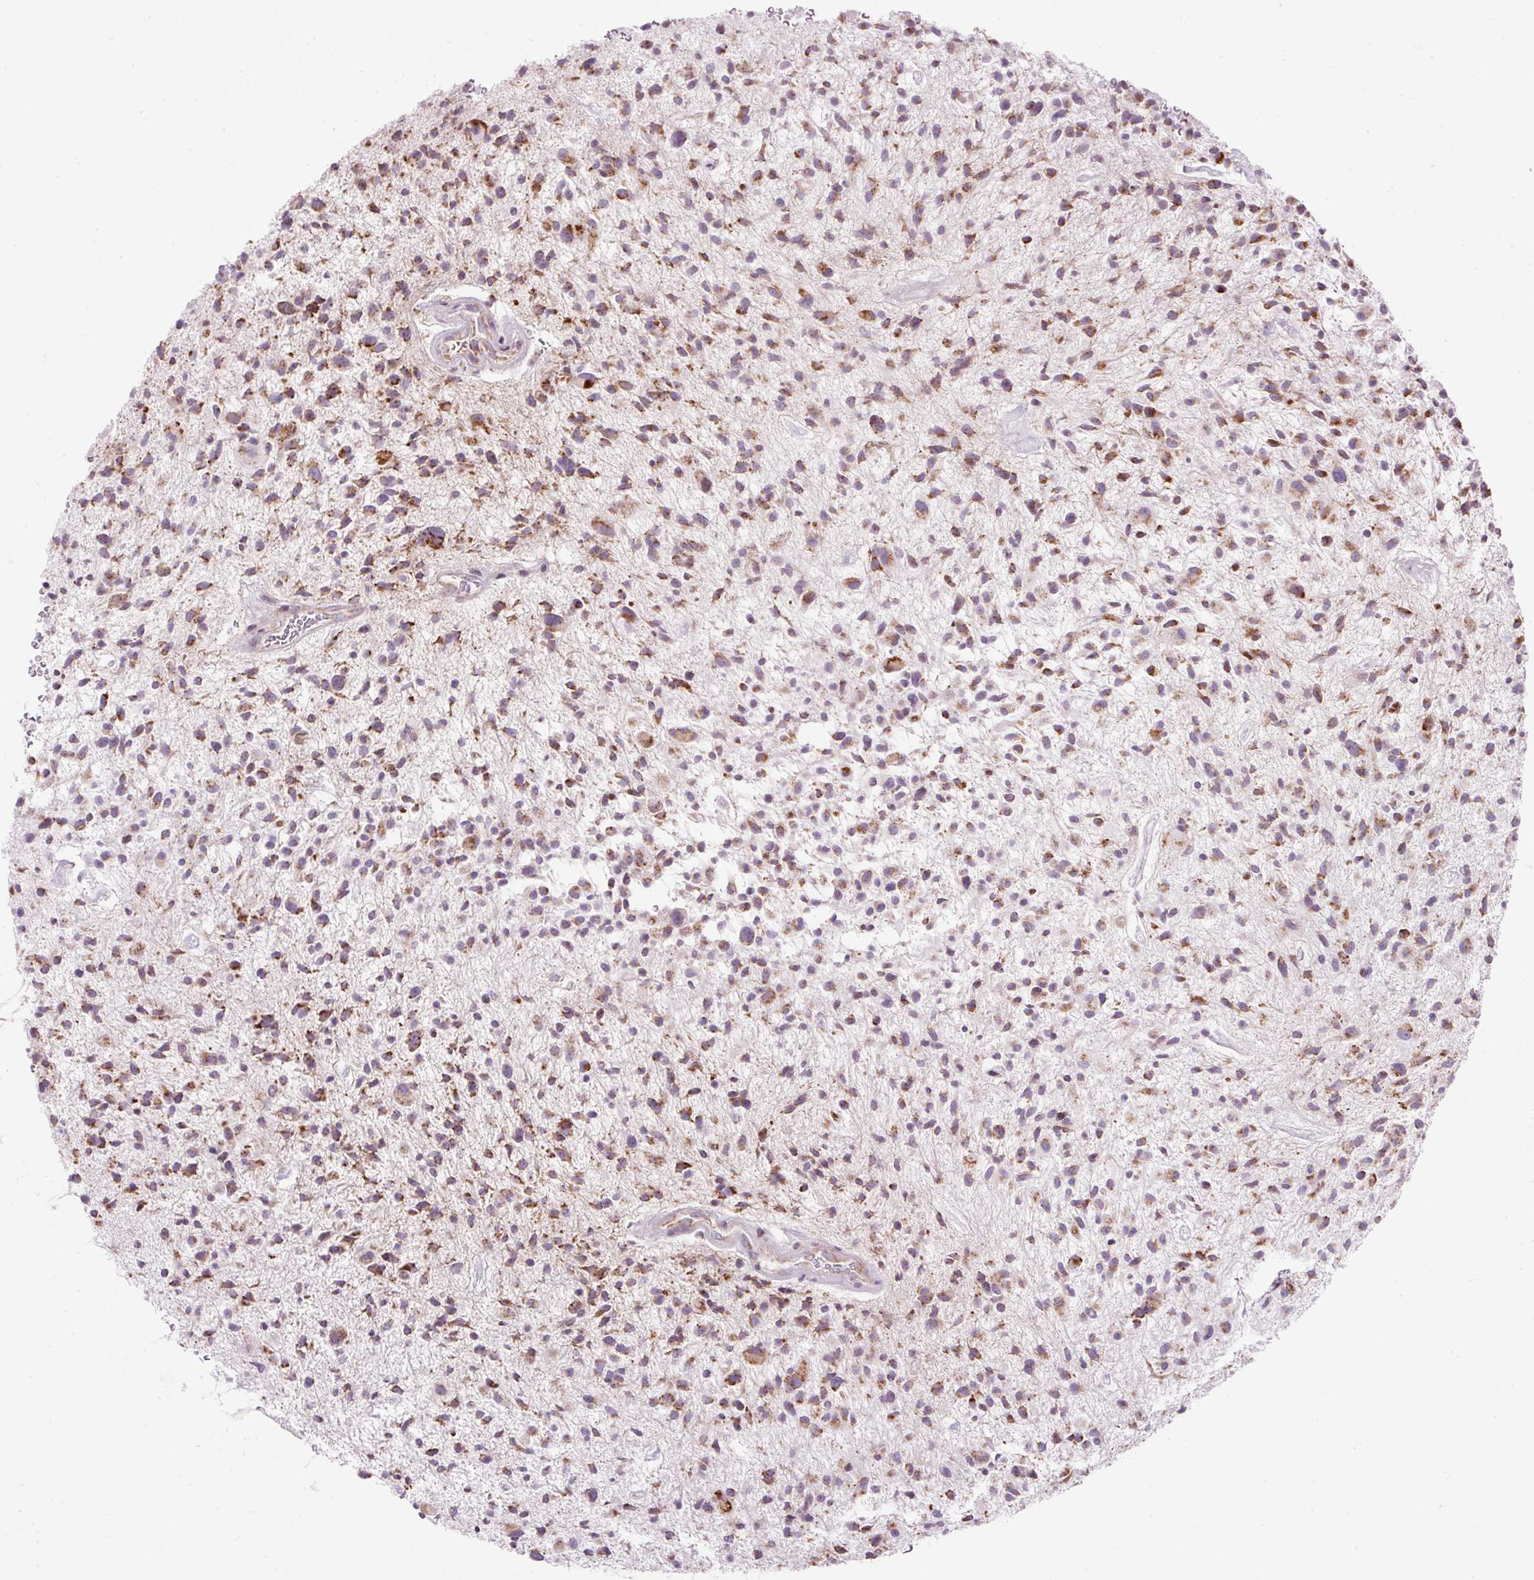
{"staining": {"intensity": "moderate", "quantity": ">75%", "location": "cytoplasmic/membranous"}, "tissue": "glioma", "cell_type": "Tumor cells", "image_type": "cancer", "snomed": [{"axis": "morphology", "description": "Glioma, malignant, High grade"}, {"axis": "topography", "description": "Brain"}], "caption": "A photomicrograph showing moderate cytoplasmic/membranous expression in about >75% of tumor cells in high-grade glioma (malignant), as visualized by brown immunohistochemical staining.", "gene": "FMC1", "patient": {"sex": "male", "age": 47}}